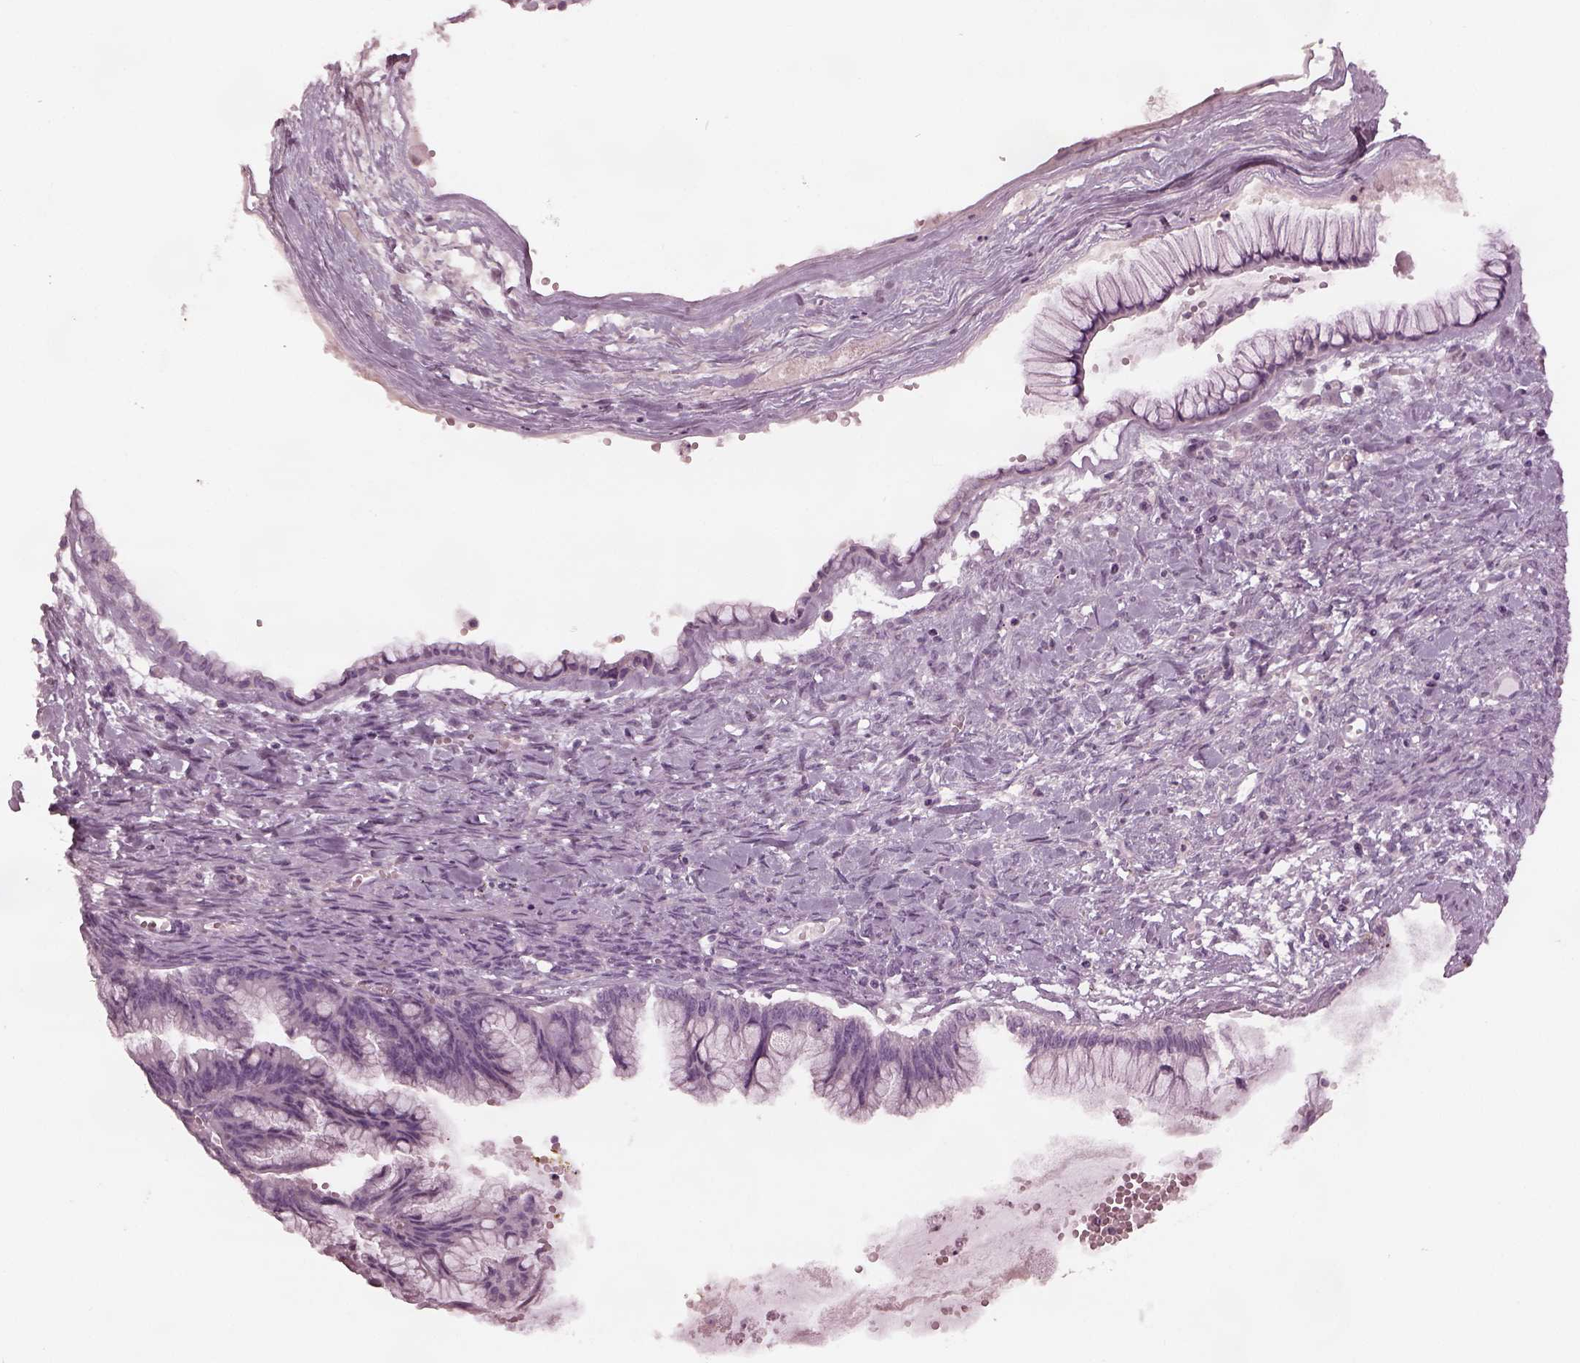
{"staining": {"intensity": "negative", "quantity": "none", "location": "none"}, "tissue": "ovarian cancer", "cell_type": "Tumor cells", "image_type": "cancer", "snomed": [{"axis": "morphology", "description": "Cystadenocarcinoma, mucinous, NOS"}, {"axis": "topography", "description": "Ovary"}], "caption": "Protein analysis of ovarian cancer (mucinous cystadenocarcinoma) shows no significant positivity in tumor cells. (Brightfield microscopy of DAB (3,3'-diaminobenzidine) IHC at high magnification).", "gene": "MIA", "patient": {"sex": "female", "age": 67}}